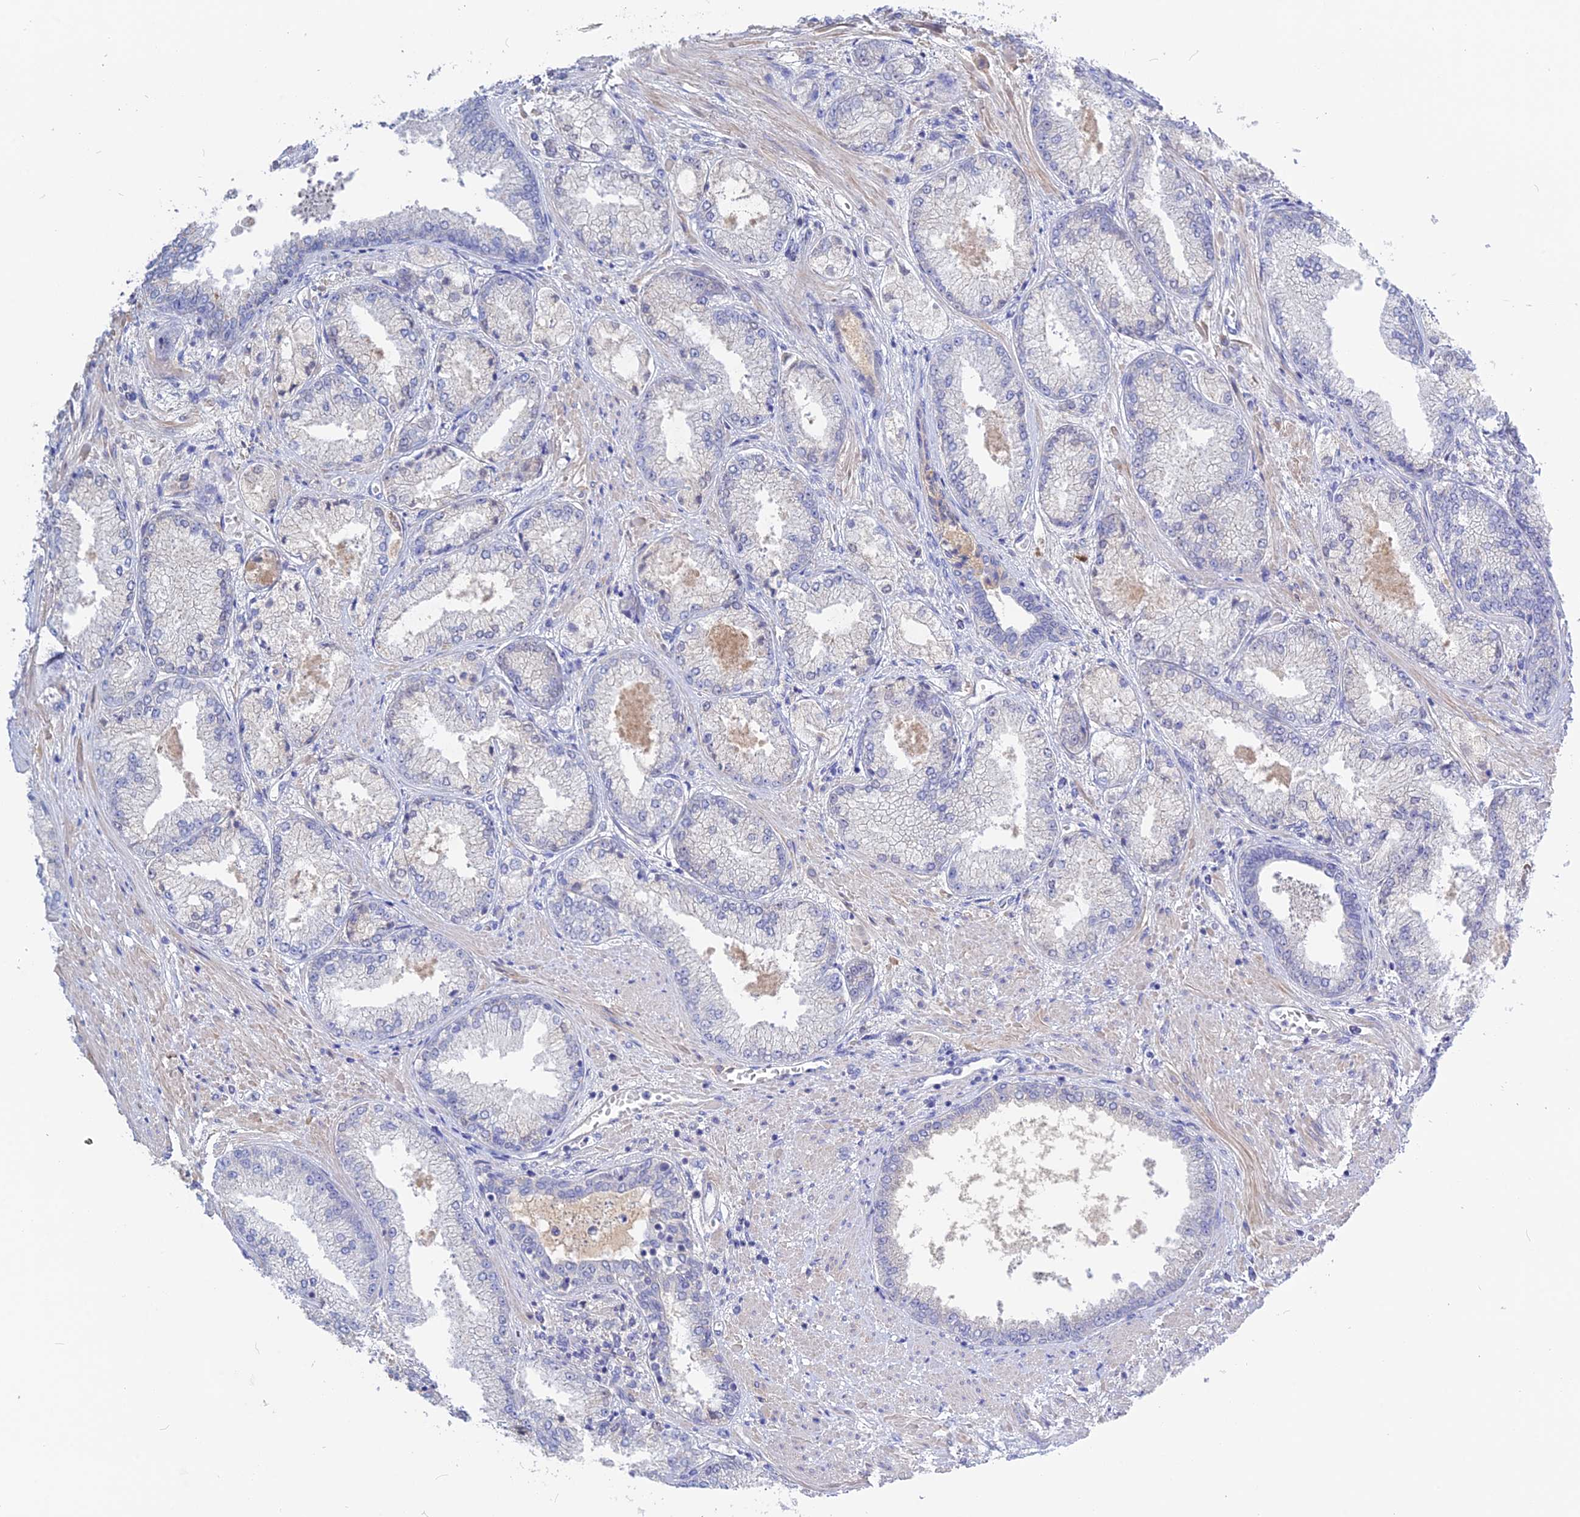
{"staining": {"intensity": "negative", "quantity": "none", "location": "none"}, "tissue": "prostate cancer", "cell_type": "Tumor cells", "image_type": "cancer", "snomed": [{"axis": "morphology", "description": "Adenocarcinoma, High grade"}, {"axis": "topography", "description": "Prostate"}], "caption": "Immunohistochemical staining of prostate cancer exhibits no significant positivity in tumor cells.", "gene": "ADGRA1", "patient": {"sex": "male", "age": 71}}